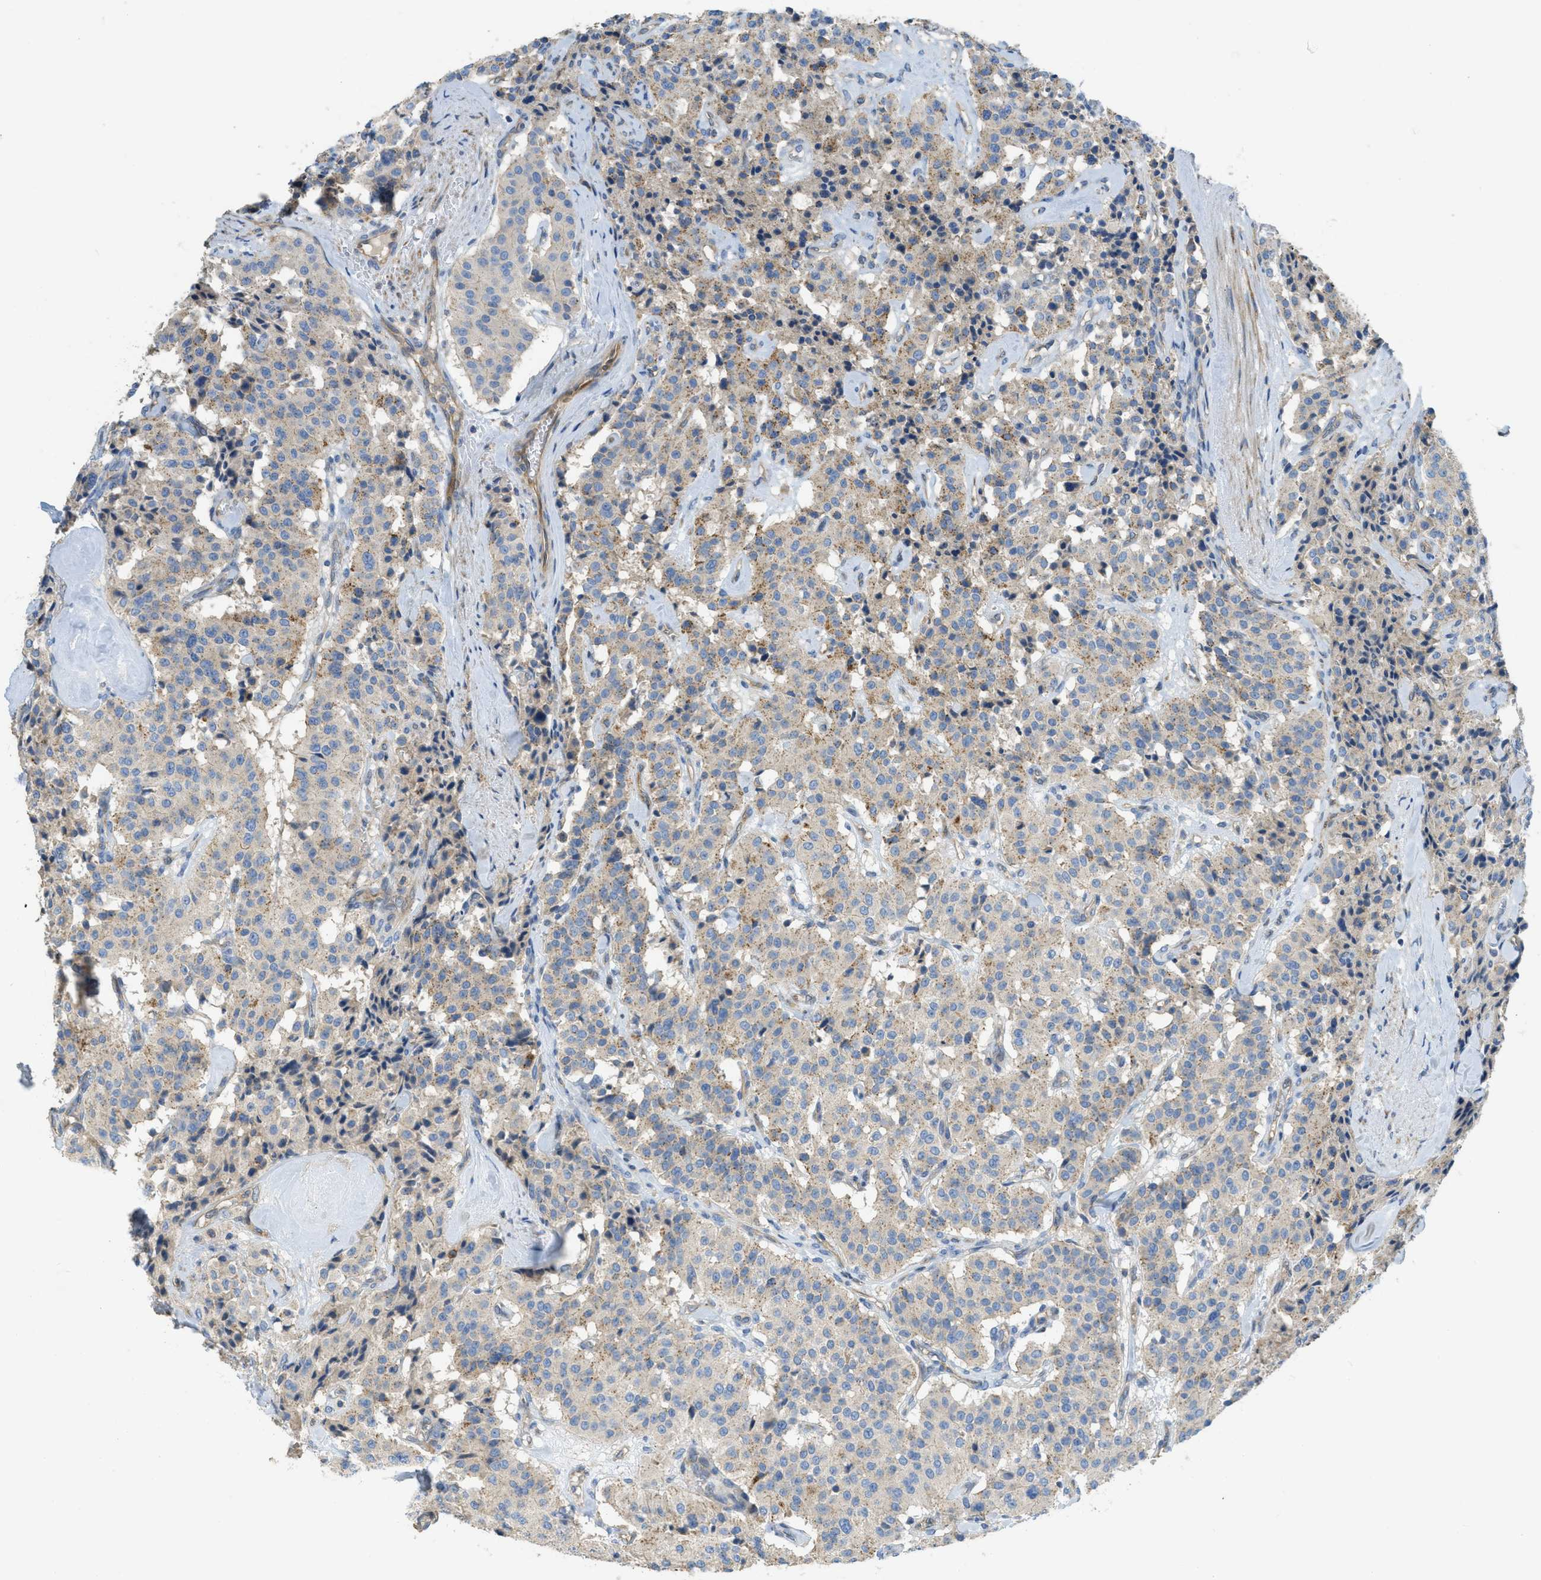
{"staining": {"intensity": "weak", "quantity": "25%-75%", "location": "cytoplasmic/membranous"}, "tissue": "carcinoid", "cell_type": "Tumor cells", "image_type": "cancer", "snomed": [{"axis": "morphology", "description": "Carcinoid, malignant, NOS"}, {"axis": "topography", "description": "Lung"}], "caption": "Carcinoid (malignant) was stained to show a protein in brown. There is low levels of weak cytoplasmic/membranous positivity in about 25%-75% of tumor cells. The staining is performed using DAB brown chromogen to label protein expression. The nuclei are counter-stained blue using hematoxylin.", "gene": "CASP10", "patient": {"sex": "male", "age": 30}}